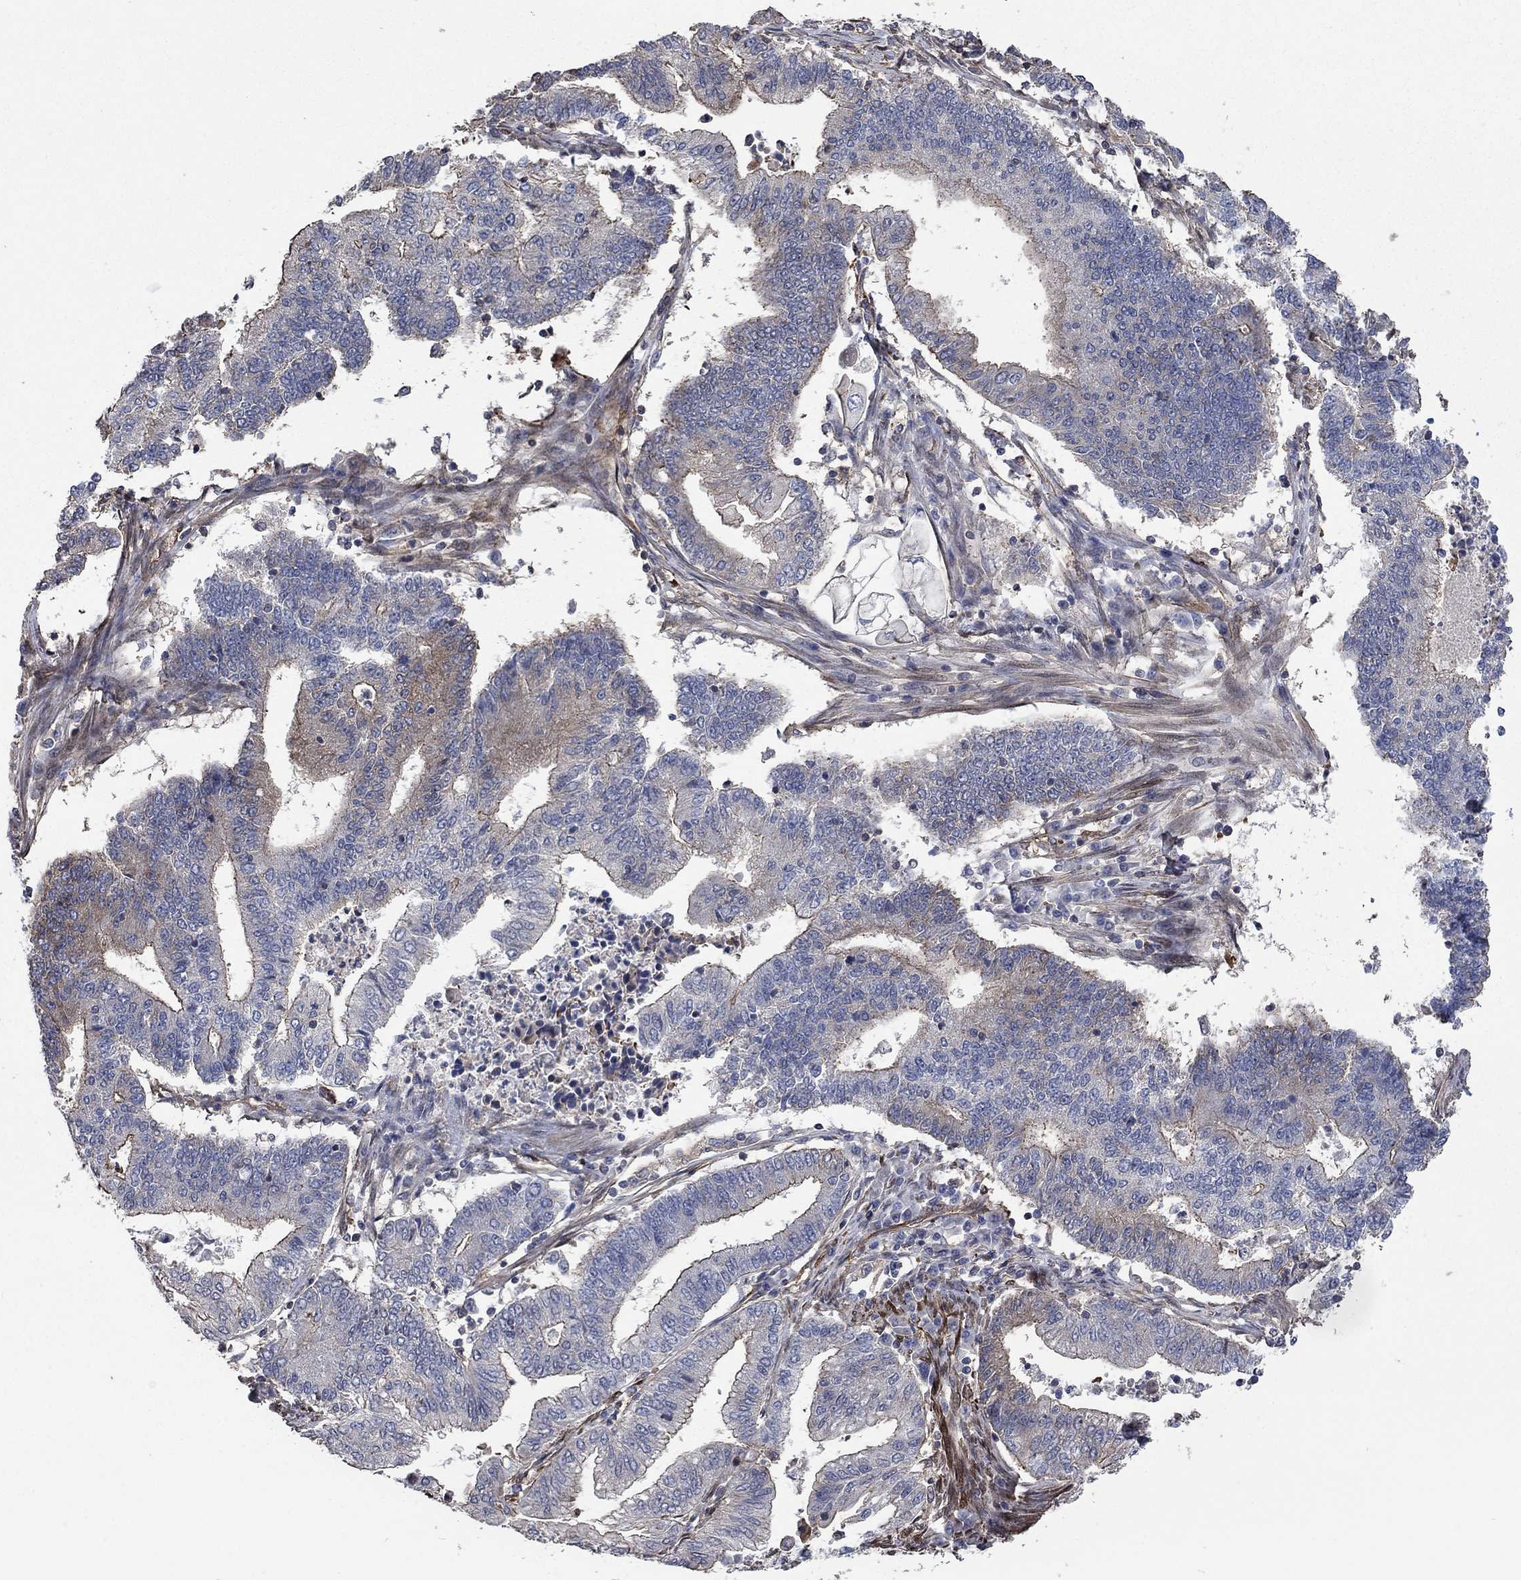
{"staining": {"intensity": "moderate", "quantity": "<25%", "location": "cytoplasmic/membranous"}, "tissue": "endometrial cancer", "cell_type": "Tumor cells", "image_type": "cancer", "snomed": [{"axis": "morphology", "description": "Adenocarcinoma, NOS"}, {"axis": "topography", "description": "Uterus"}, {"axis": "topography", "description": "Endometrium"}], "caption": "This is an image of immunohistochemistry (IHC) staining of endometrial cancer (adenocarcinoma), which shows moderate staining in the cytoplasmic/membranous of tumor cells.", "gene": "PDE3A", "patient": {"sex": "female", "age": 54}}